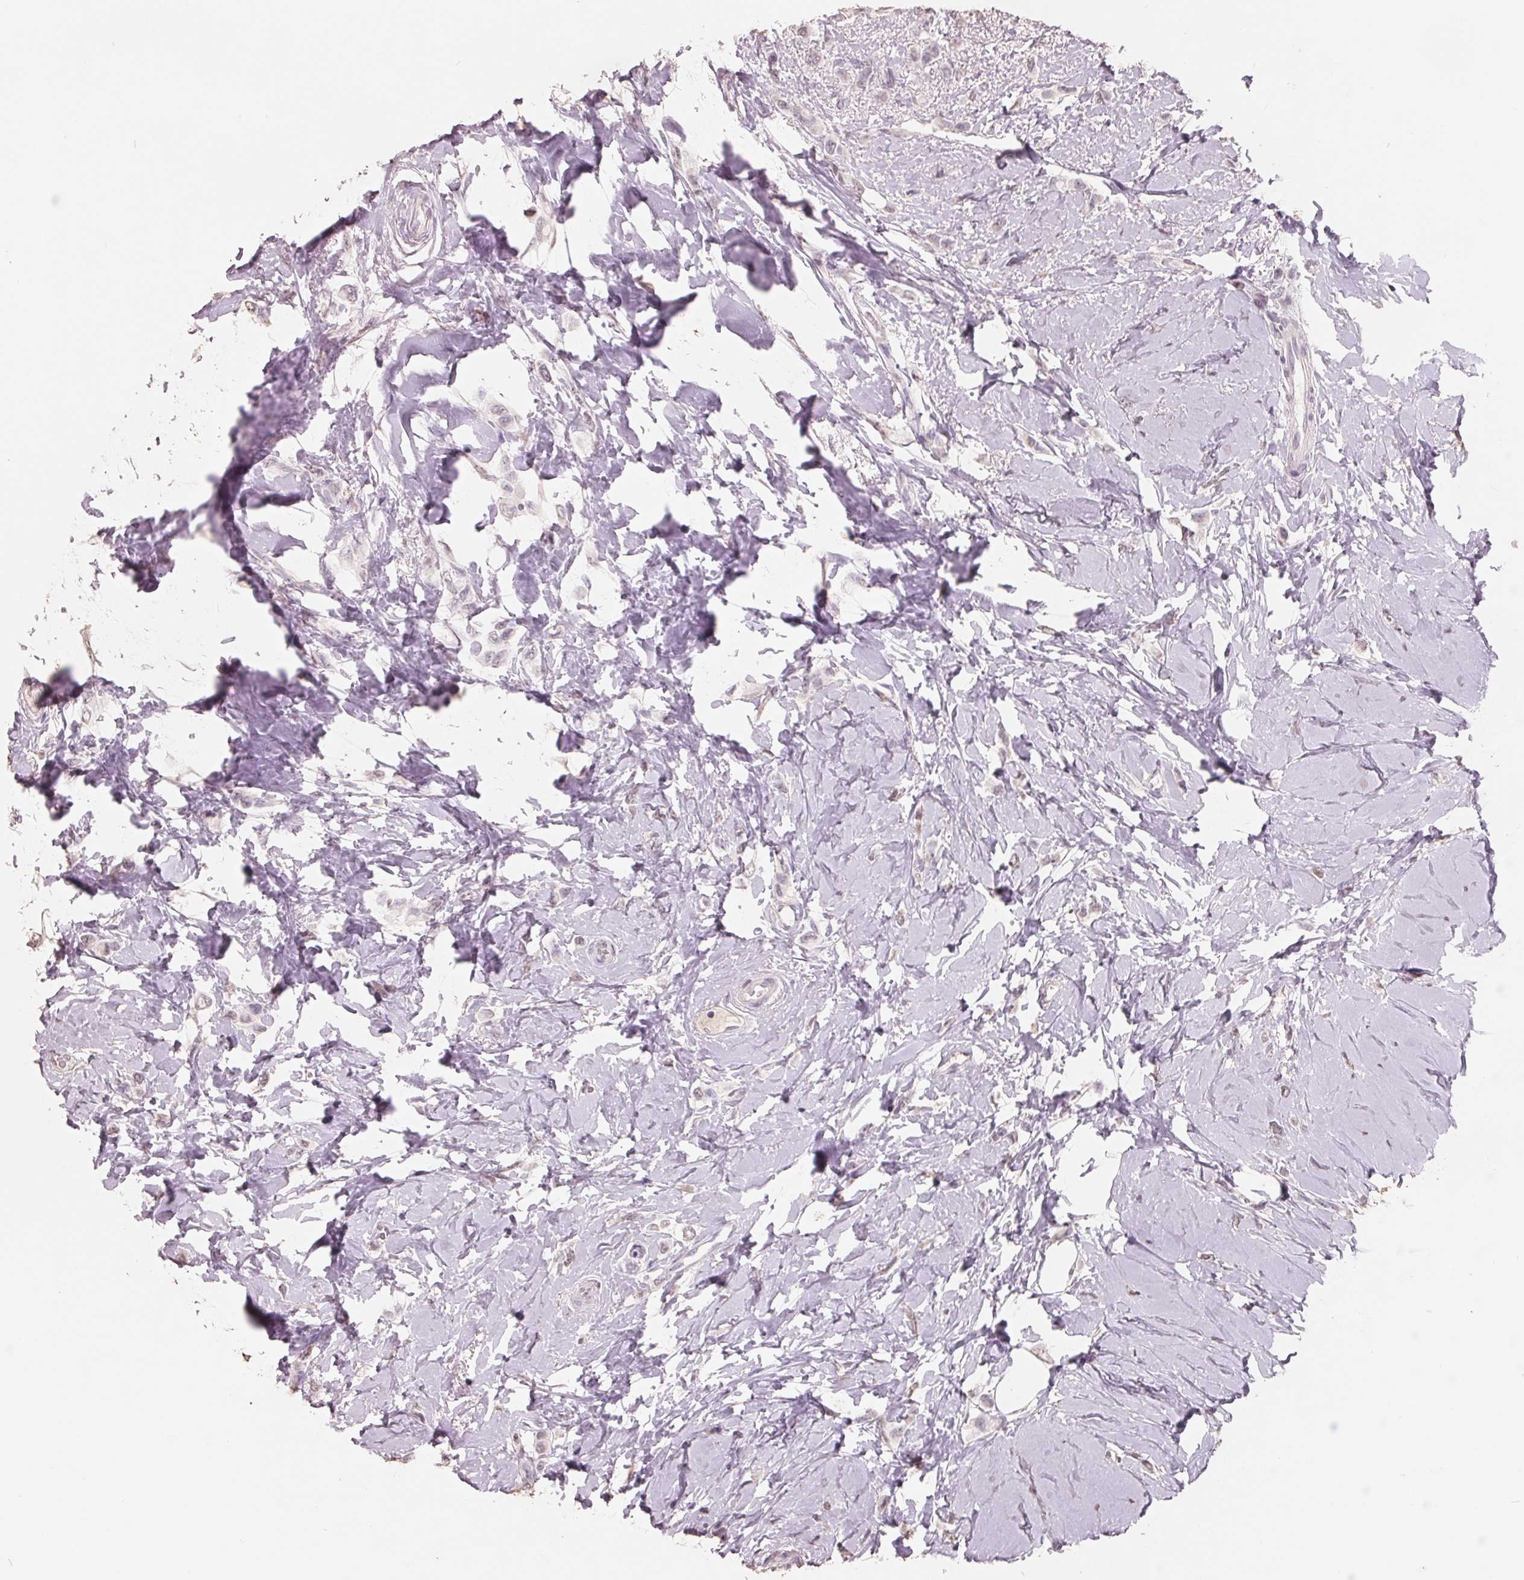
{"staining": {"intensity": "negative", "quantity": "none", "location": "none"}, "tissue": "breast cancer", "cell_type": "Tumor cells", "image_type": "cancer", "snomed": [{"axis": "morphology", "description": "Lobular carcinoma"}, {"axis": "topography", "description": "Breast"}], "caption": "The immunohistochemistry image has no significant expression in tumor cells of lobular carcinoma (breast) tissue.", "gene": "FTCD", "patient": {"sex": "female", "age": 66}}